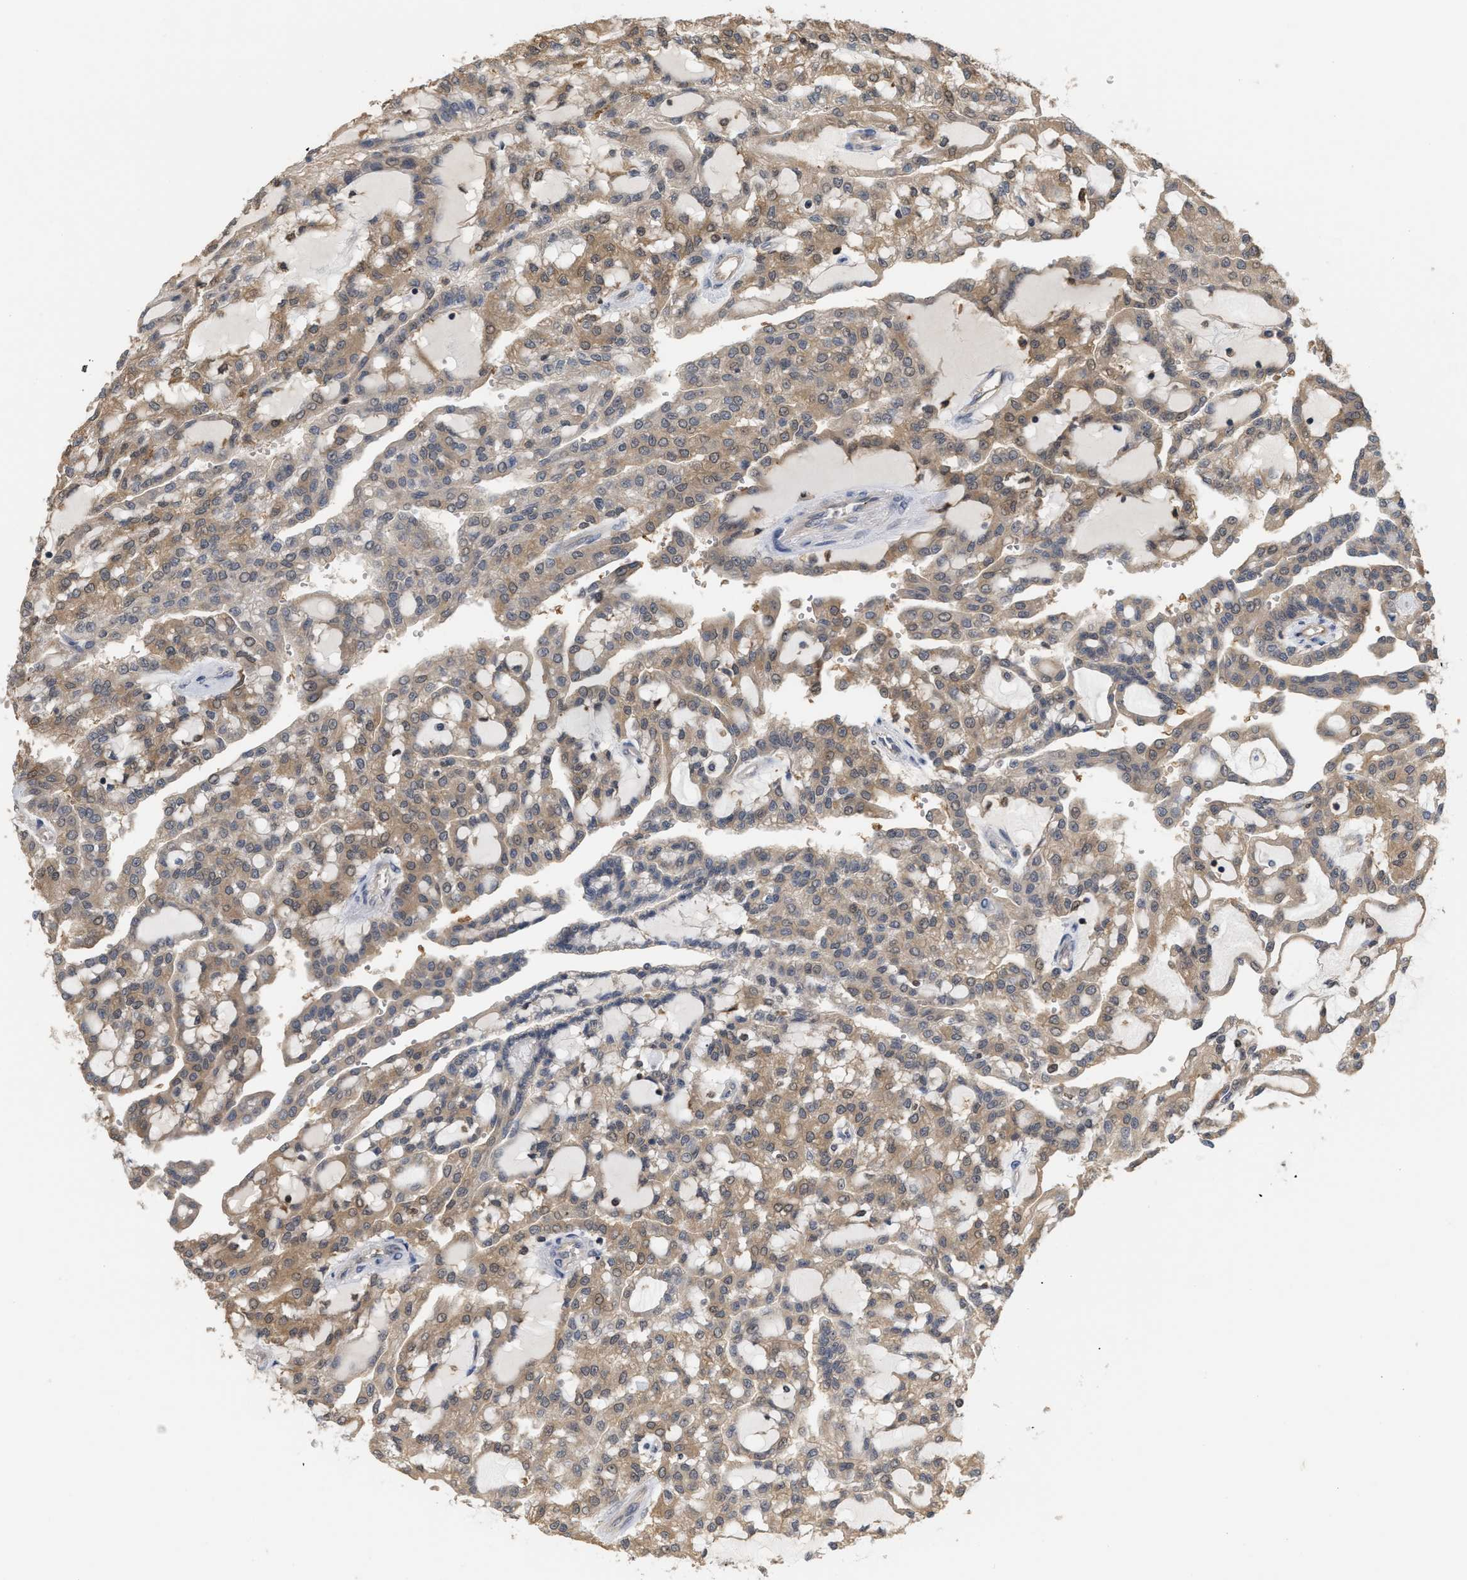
{"staining": {"intensity": "weak", "quantity": ">75%", "location": "cytoplasmic/membranous"}, "tissue": "renal cancer", "cell_type": "Tumor cells", "image_type": "cancer", "snomed": [{"axis": "morphology", "description": "Adenocarcinoma, NOS"}, {"axis": "topography", "description": "Kidney"}], "caption": "A low amount of weak cytoplasmic/membranous staining is identified in about >75% of tumor cells in renal adenocarcinoma tissue.", "gene": "MTPN", "patient": {"sex": "male", "age": 63}}